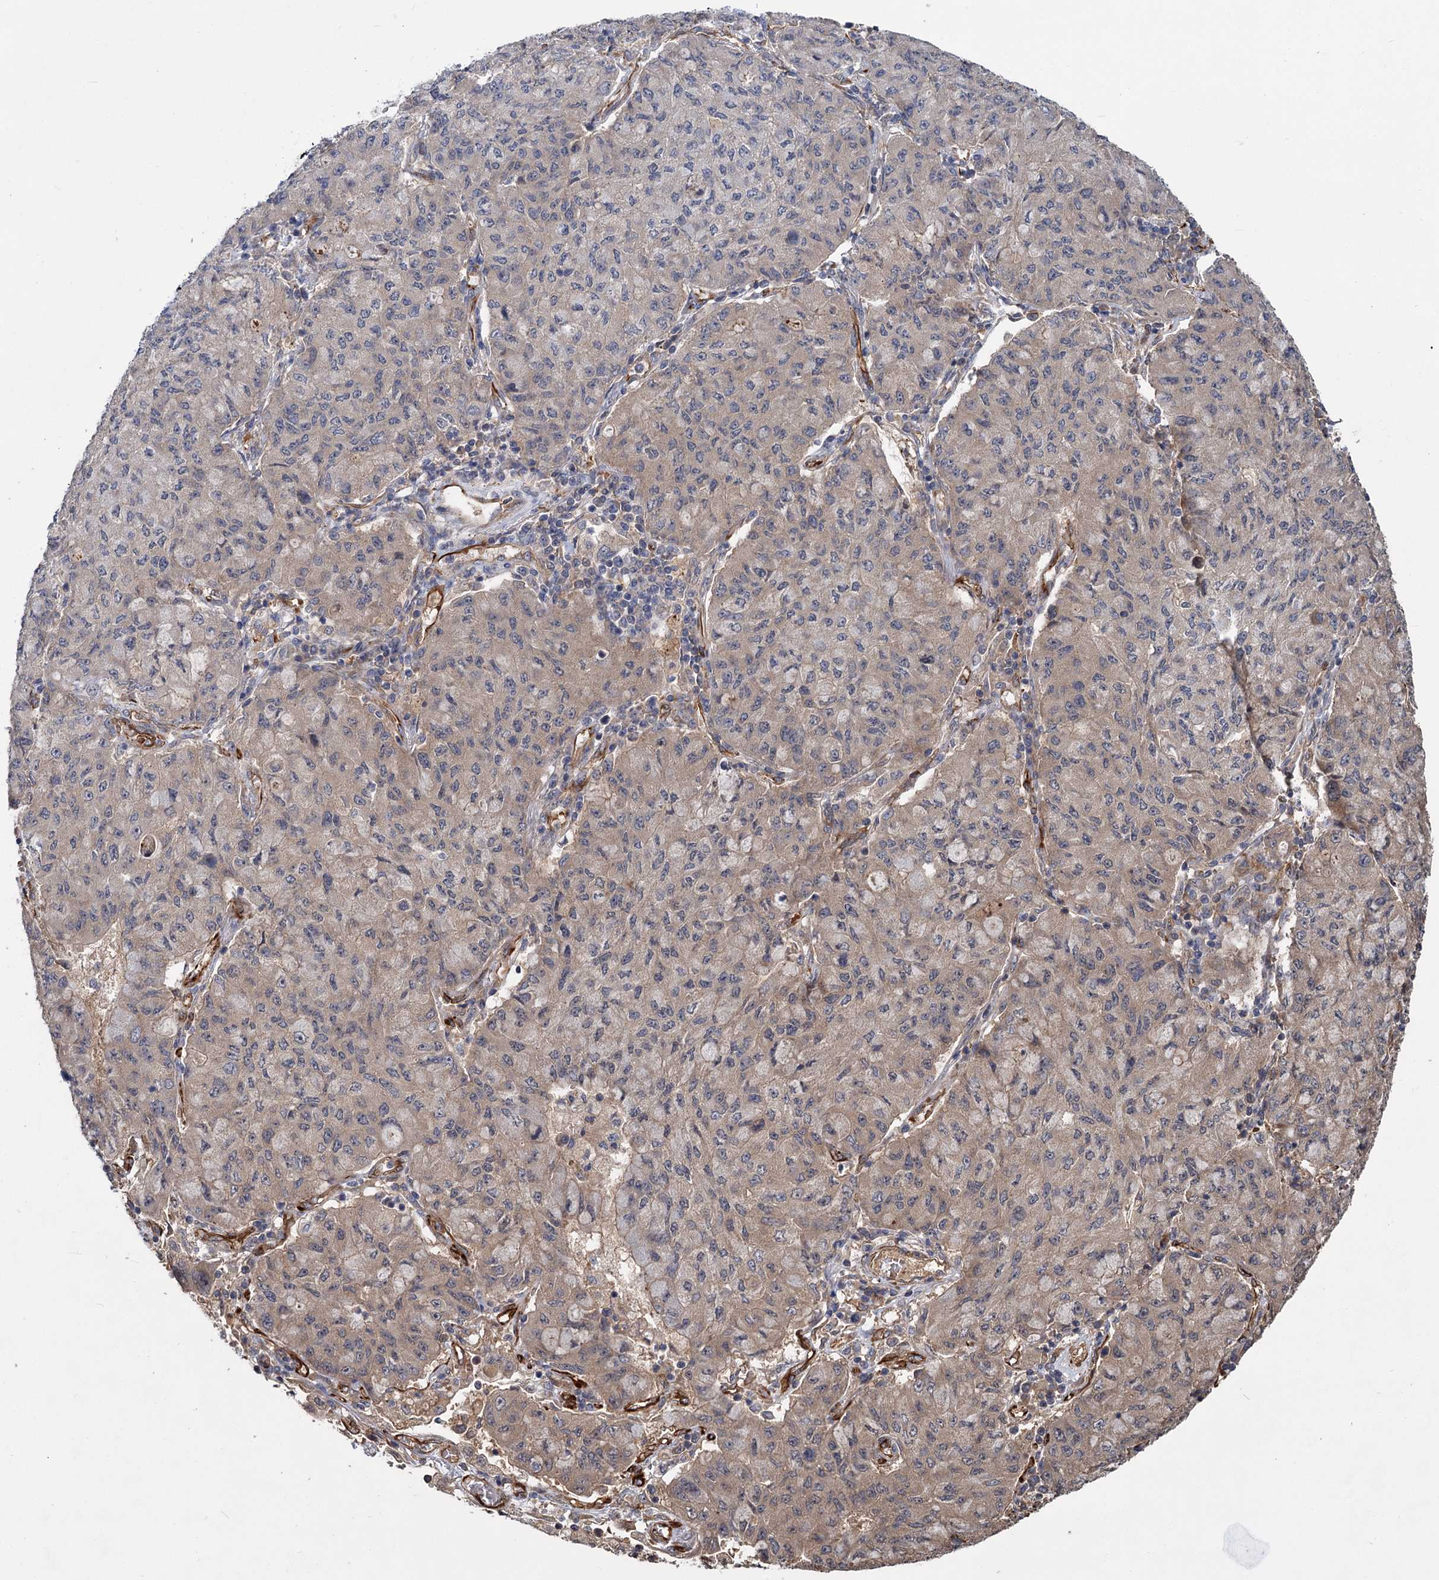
{"staining": {"intensity": "weak", "quantity": "25%-75%", "location": "cytoplasmic/membranous"}, "tissue": "lung cancer", "cell_type": "Tumor cells", "image_type": "cancer", "snomed": [{"axis": "morphology", "description": "Squamous cell carcinoma, NOS"}, {"axis": "topography", "description": "Lung"}], "caption": "Lung cancer was stained to show a protein in brown. There is low levels of weak cytoplasmic/membranous staining in about 25%-75% of tumor cells. Immunohistochemistry stains the protein in brown and the nuclei are stained blue.", "gene": "PKN2", "patient": {"sex": "male", "age": 74}}